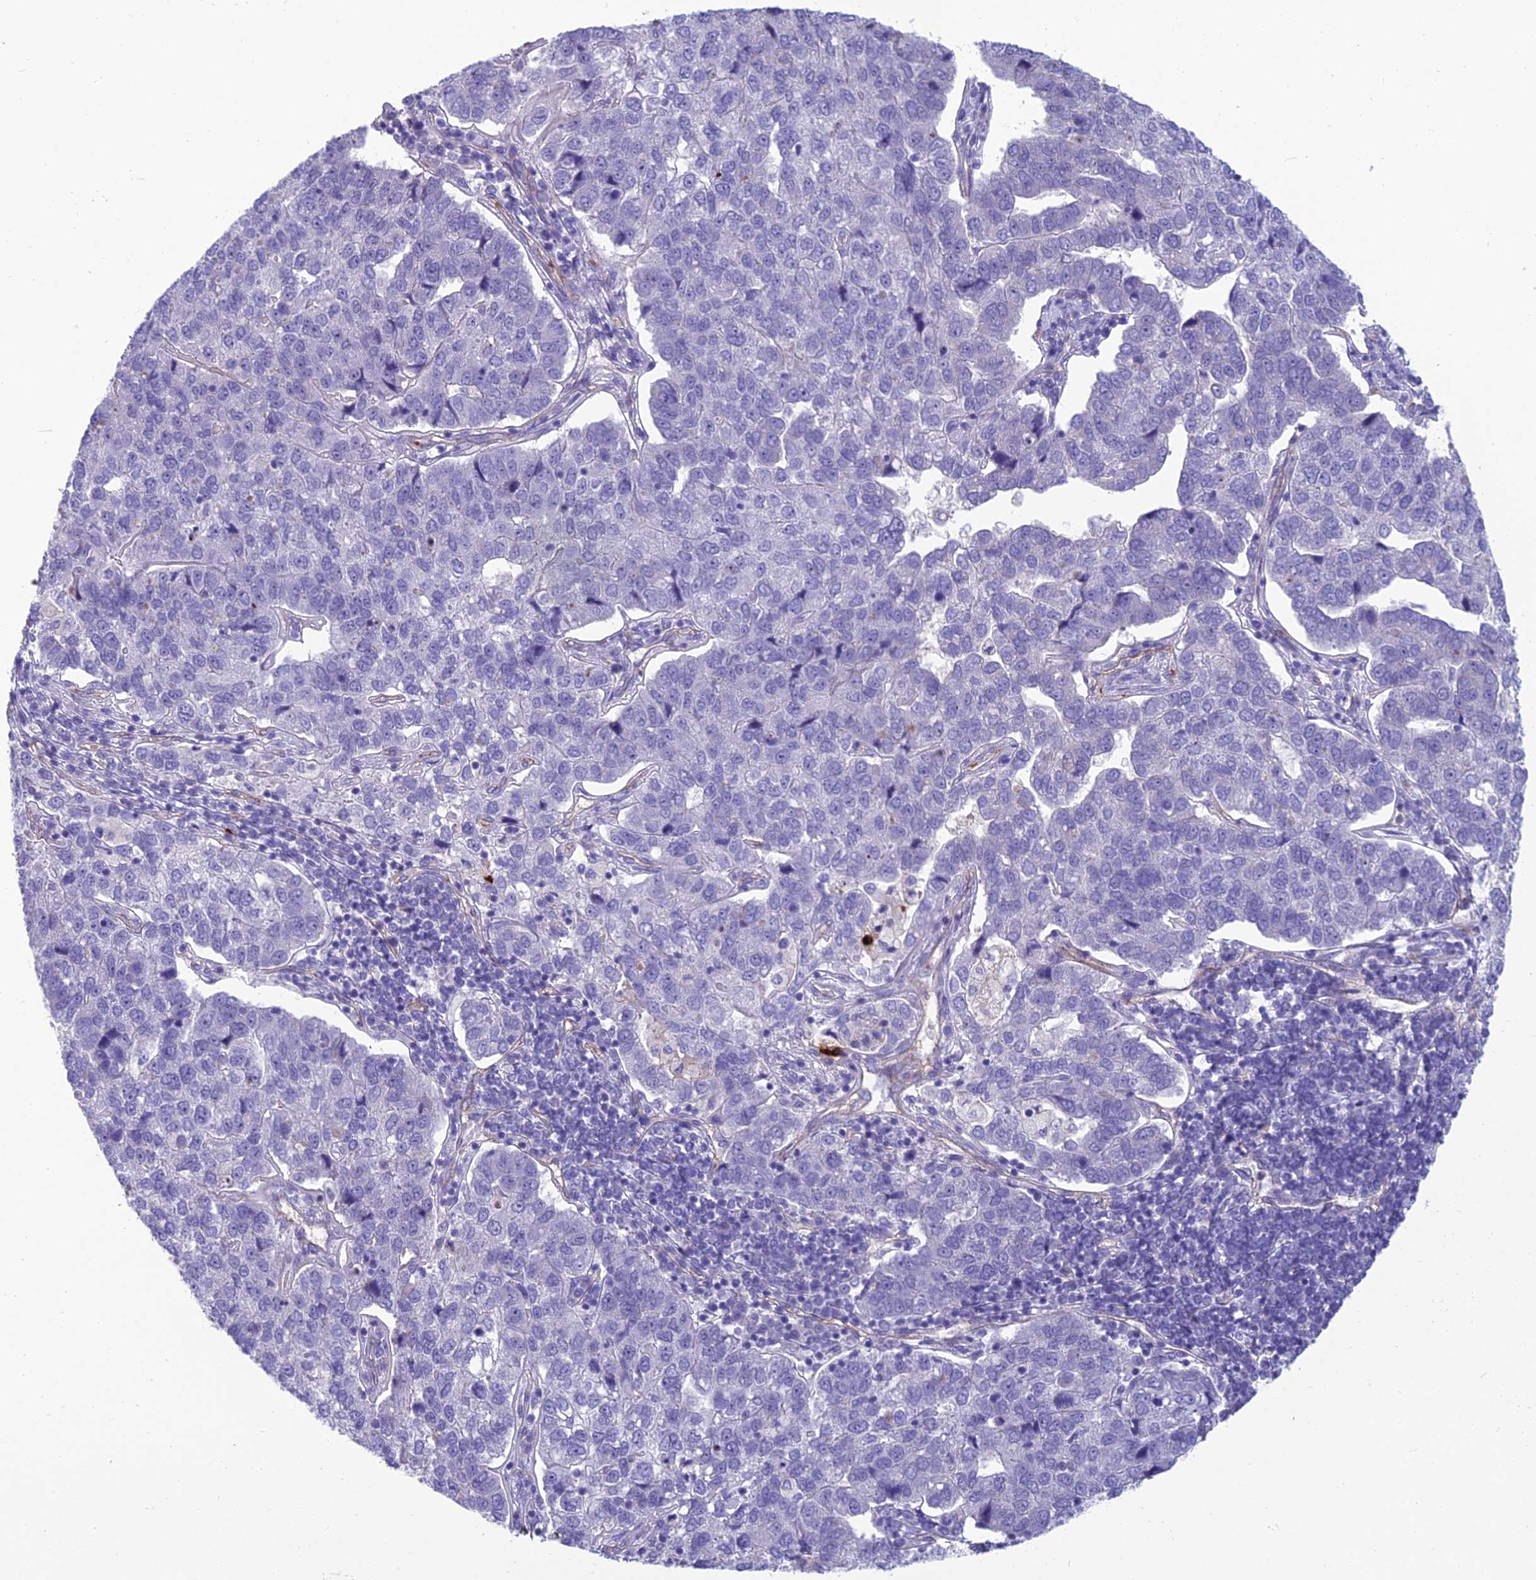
{"staining": {"intensity": "negative", "quantity": "none", "location": "none"}, "tissue": "pancreatic cancer", "cell_type": "Tumor cells", "image_type": "cancer", "snomed": [{"axis": "morphology", "description": "Adenocarcinoma, NOS"}, {"axis": "topography", "description": "Pancreas"}], "caption": "This is a histopathology image of immunohistochemistry (IHC) staining of adenocarcinoma (pancreatic), which shows no expression in tumor cells. Brightfield microscopy of immunohistochemistry (IHC) stained with DAB (3,3'-diaminobenzidine) (brown) and hematoxylin (blue), captured at high magnification.", "gene": "BBS7", "patient": {"sex": "female", "age": 61}}